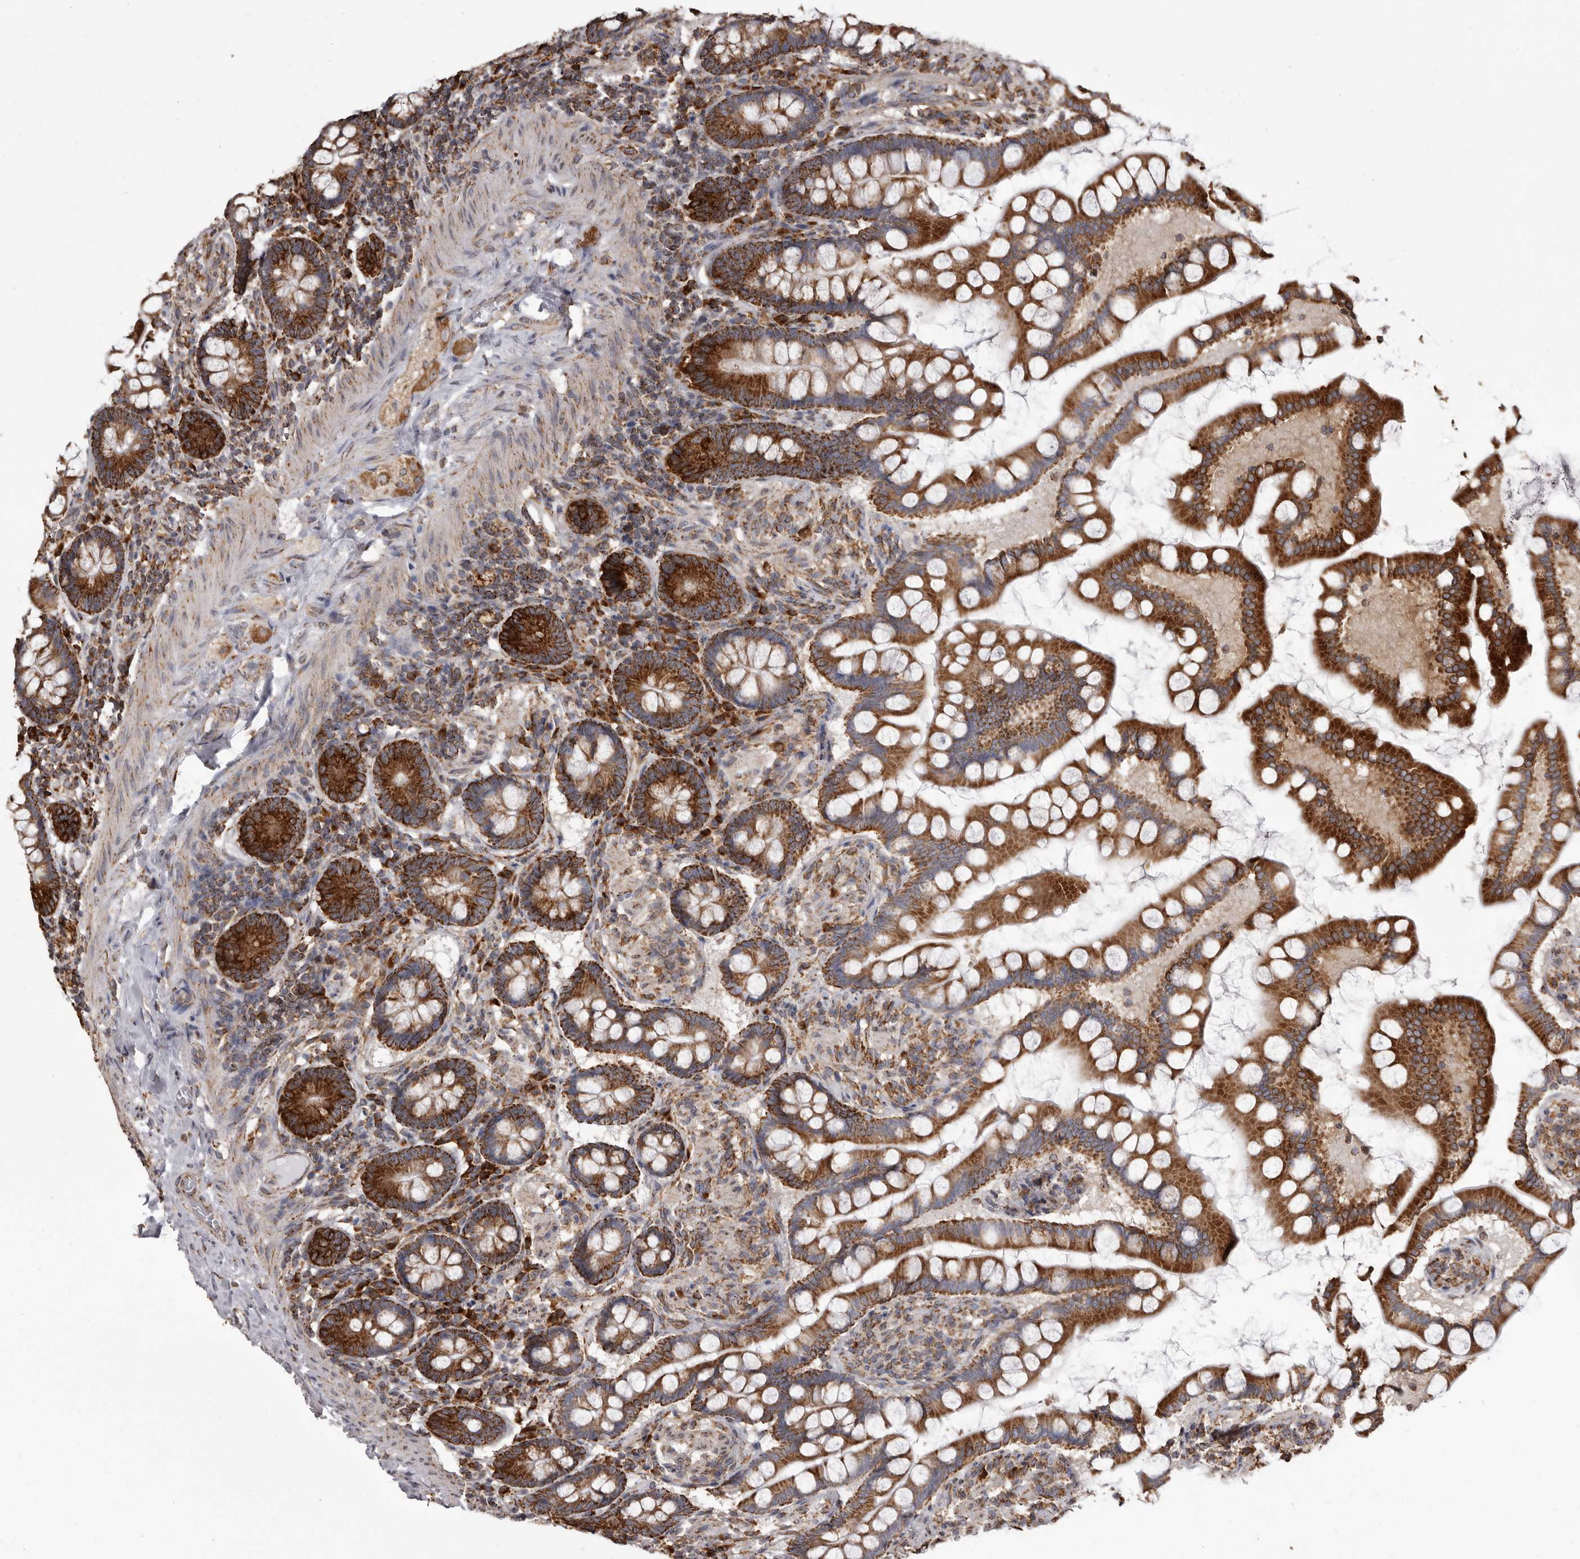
{"staining": {"intensity": "strong", "quantity": ">75%", "location": "cytoplasmic/membranous"}, "tissue": "small intestine", "cell_type": "Glandular cells", "image_type": "normal", "snomed": [{"axis": "morphology", "description": "Normal tissue, NOS"}, {"axis": "topography", "description": "Small intestine"}], "caption": "Small intestine stained with immunohistochemistry displays strong cytoplasmic/membranous expression in about >75% of glandular cells.", "gene": "CDK5RAP3", "patient": {"sex": "male", "age": 41}}